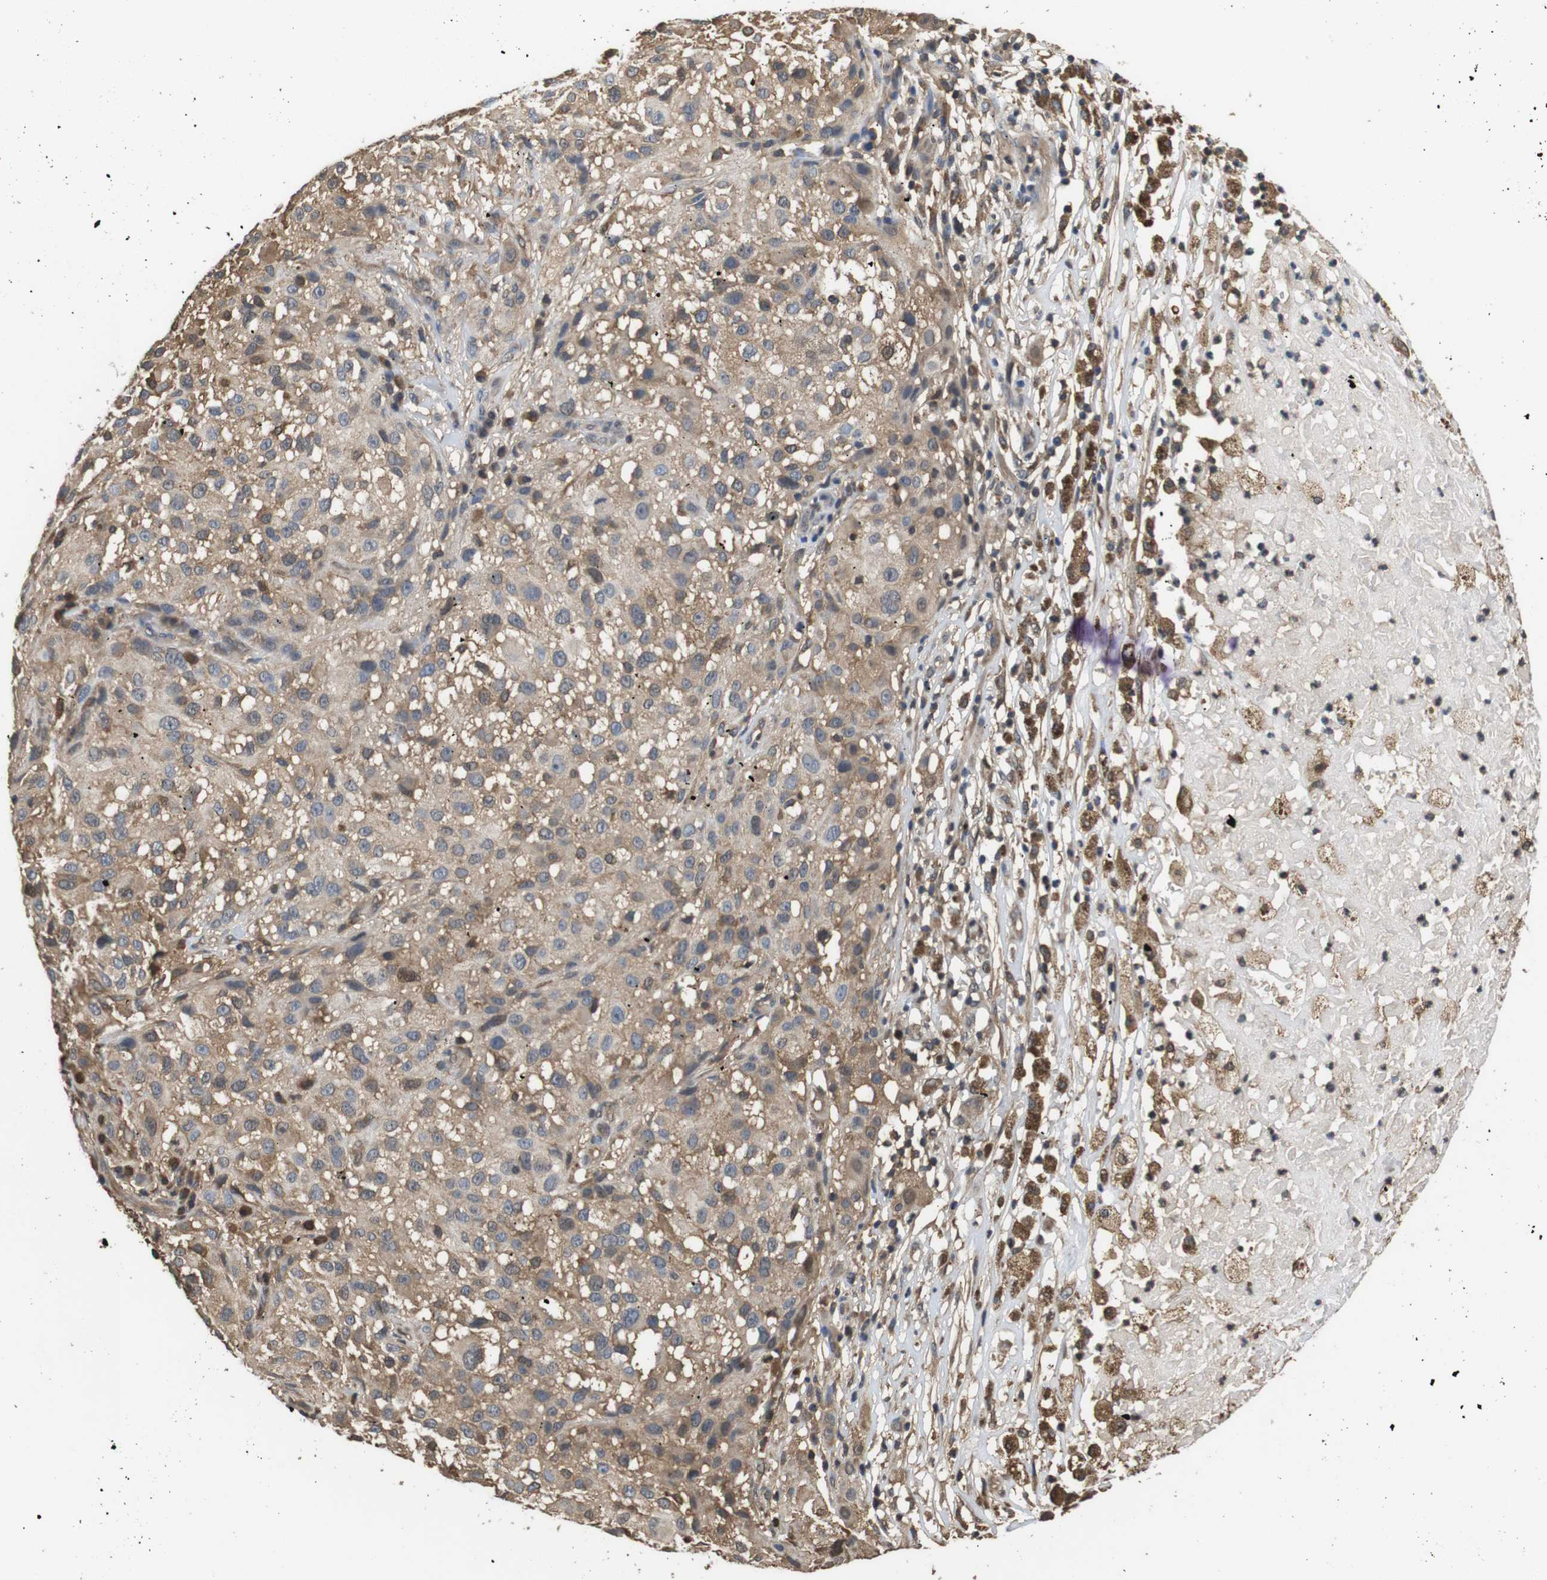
{"staining": {"intensity": "weak", "quantity": "25%-75%", "location": "cytoplasmic/membranous"}, "tissue": "melanoma", "cell_type": "Tumor cells", "image_type": "cancer", "snomed": [{"axis": "morphology", "description": "Necrosis, NOS"}, {"axis": "morphology", "description": "Malignant melanoma, NOS"}, {"axis": "topography", "description": "Skin"}], "caption": "An image of malignant melanoma stained for a protein shows weak cytoplasmic/membranous brown staining in tumor cells.", "gene": "LDHA", "patient": {"sex": "female", "age": 87}}